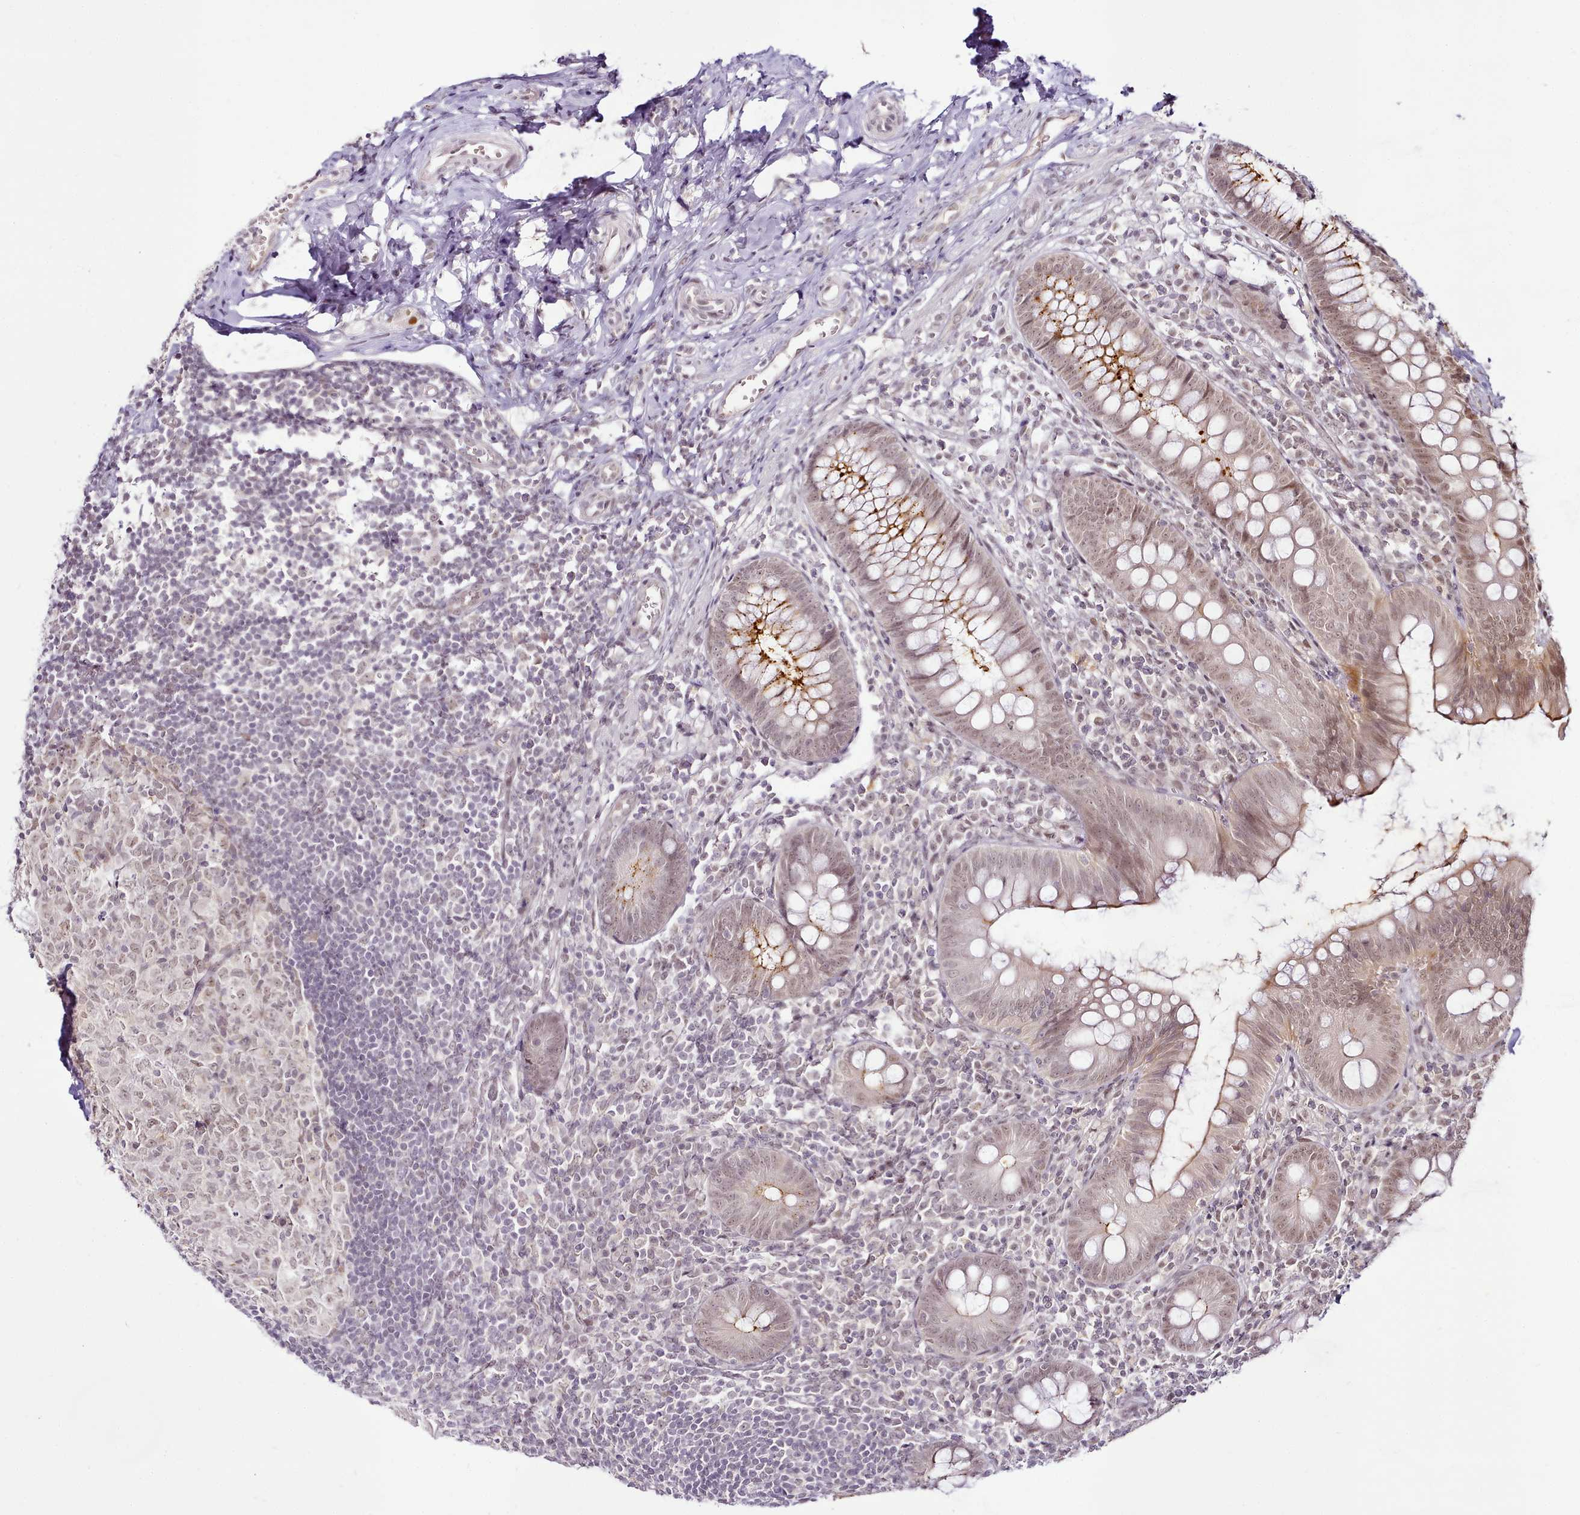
{"staining": {"intensity": "weak", "quantity": ">75%", "location": "cytoplasmic/membranous,nuclear"}, "tissue": "appendix", "cell_type": "Glandular cells", "image_type": "normal", "snomed": [{"axis": "morphology", "description": "Normal tissue, NOS"}, {"axis": "topography", "description": "Appendix"}], "caption": "Immunohistochemistry (DAB) staining of normal appendix reveals weak cytoplasmic/membranous,nuclear protein expression in about >75% of glandular cells.", "gene": "SYT15B", "patient": {"sex": "male", "age": 14}}